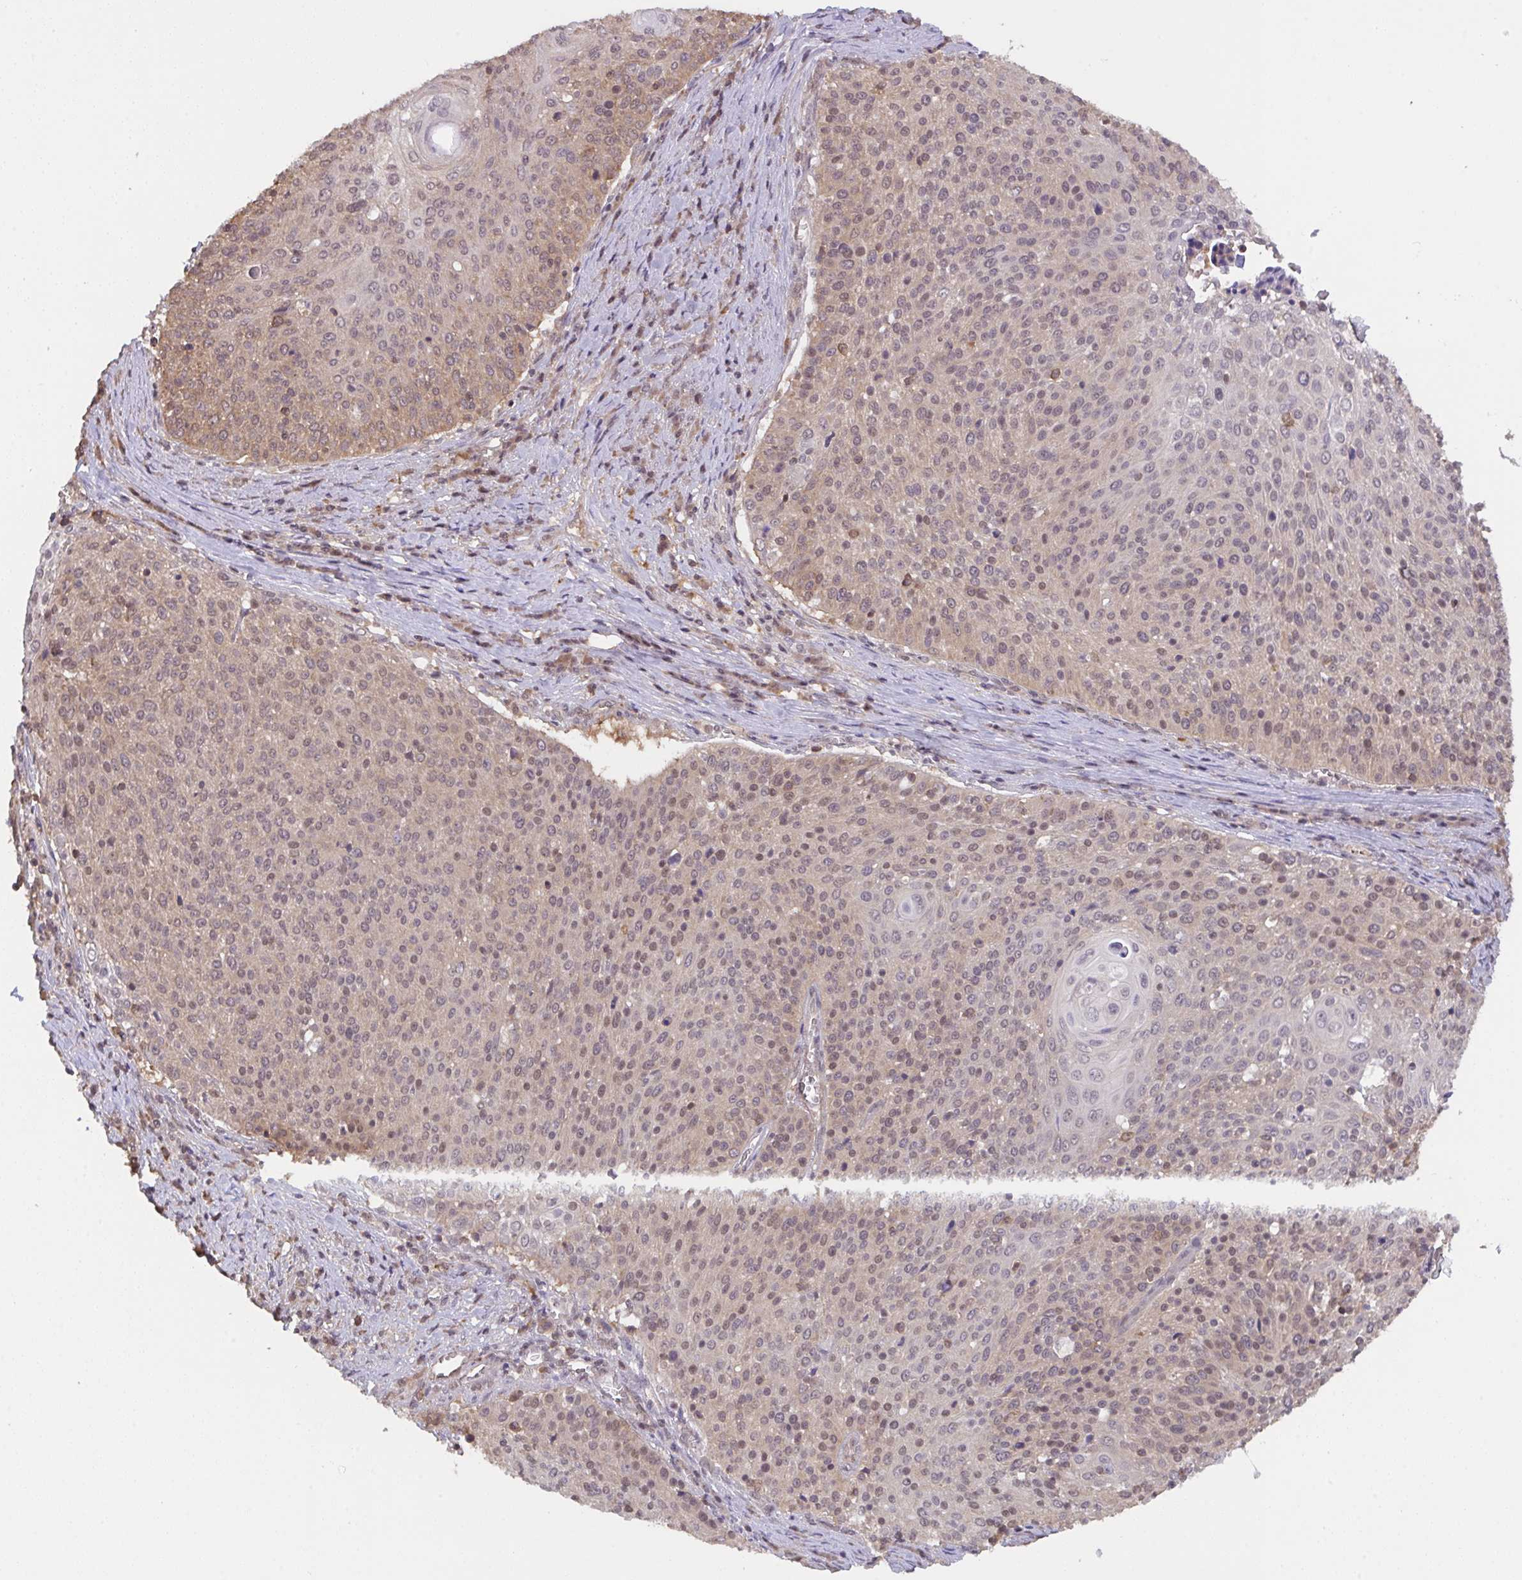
{"staining": {"intensity": "weak", "quantity": ">75%", "location": "cytoplasmic/membranous,nuclear"}, "tissue": "cervical cancer", "cell_type": "Tumor cells", "image_type": "cancer", "snomed": [{"axis": "morphology", "description": "Squamous cell carcinoma, NOS"}, {"axis": "topography", "description": "Cervix"}], "caption": "Cervical cancer (squamous cell carcinoma) was stained to show a protein in brown. There is low levels of weak cytoplasmic/membranous and nuclear staining in about >75% of tumor cells. The protein is stained brown, and the nuclei are stained in blue (DAB (3,3'-diaminobenzidine) IHC with brightfield microscopy, high magnification).", "gene": "C12orf57", "patient": {"sex": "female", "age": 31}}